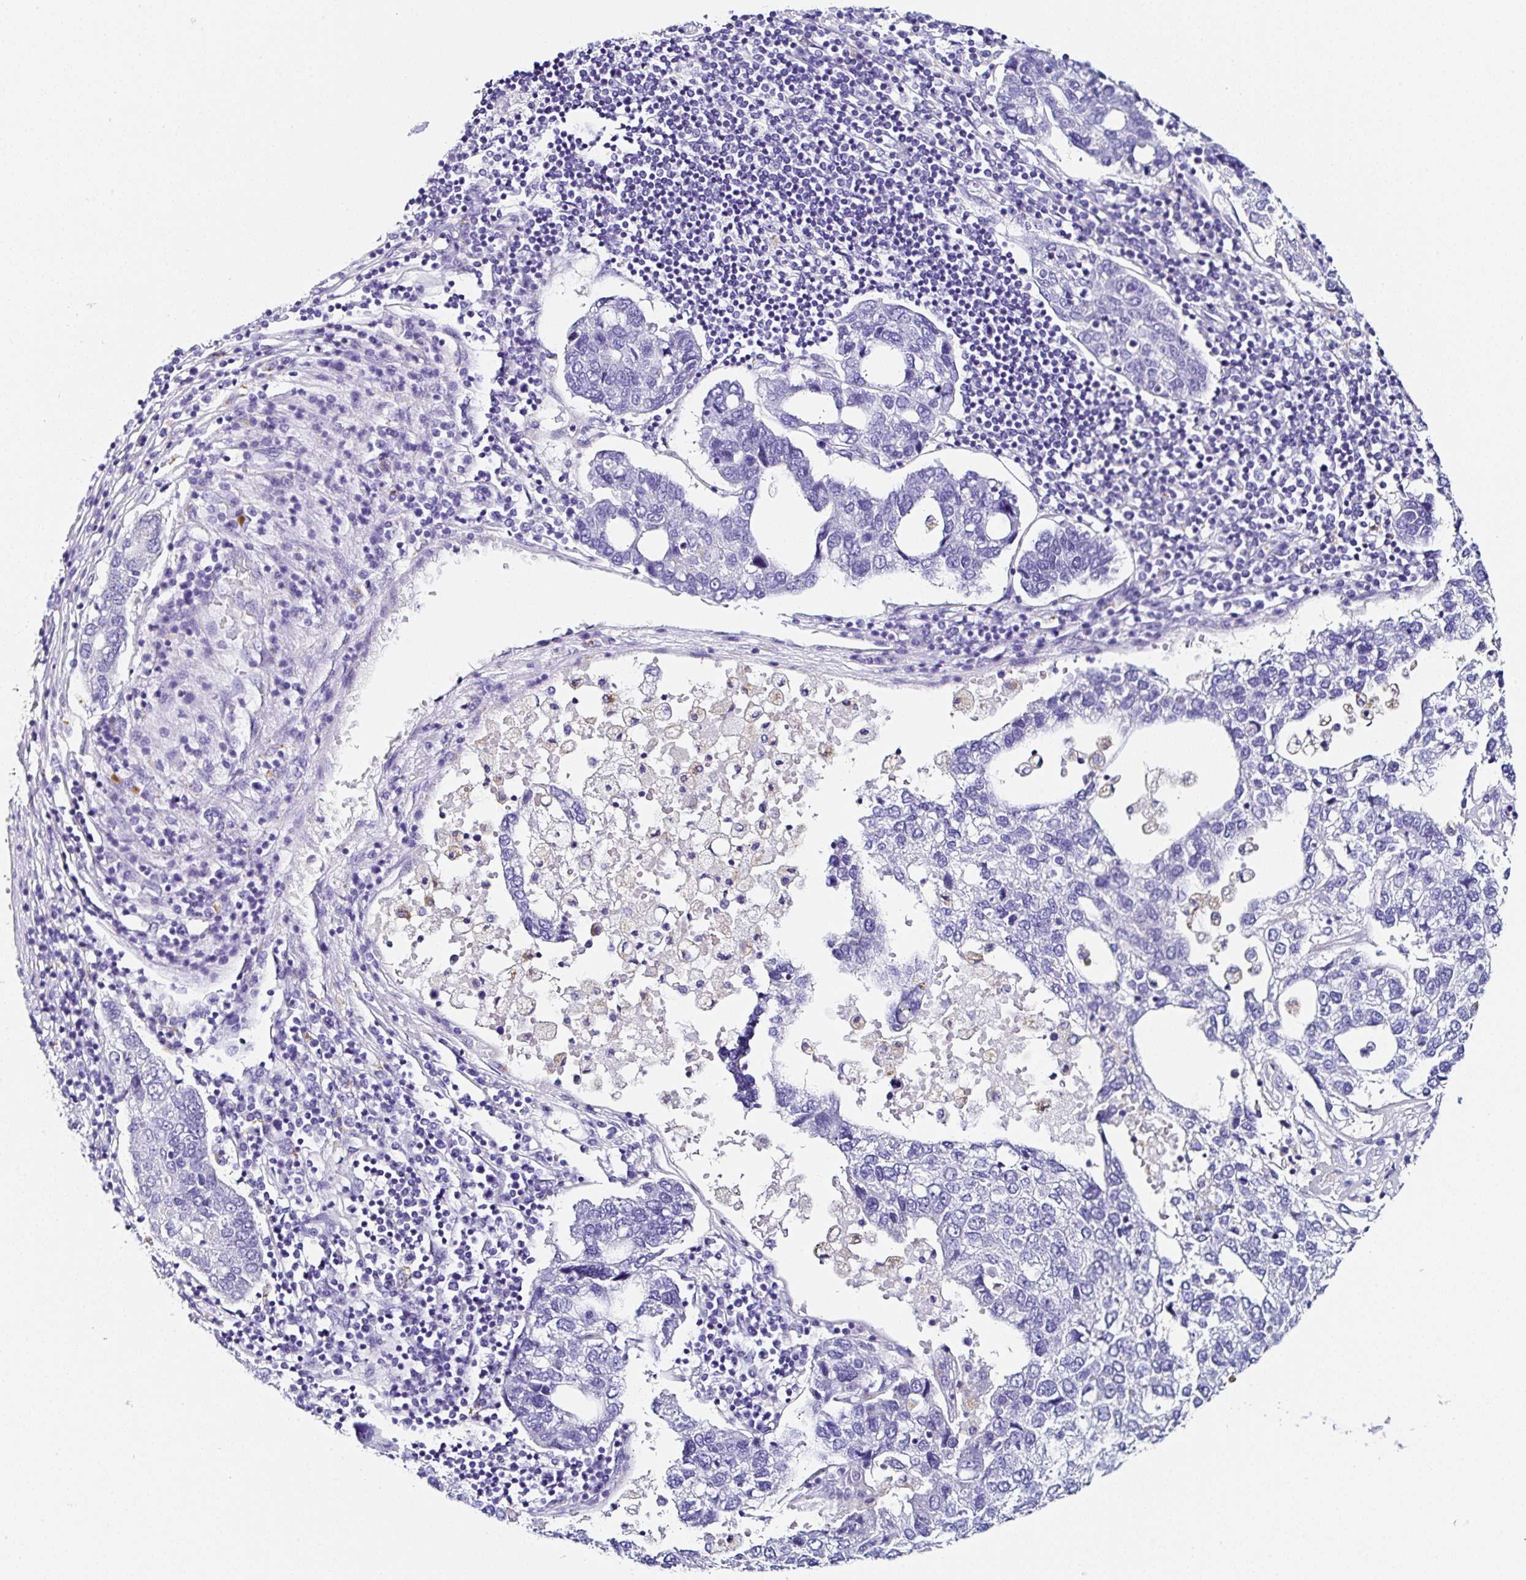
{"staining": {"intensity": "negative", "quantity": "none", "location": "none"}, "tissue": "pancreatic cancer", "cell_type": "Tumor cells", "image_type": "cancer", "snomed": [{"axis": "morphology", "description": "Adenocarcinoma, NOS"}, {"axis": "topography", "description": "Pancreas"}], "caption": "Pancreatic cancer was stained to show a protein in brown. There is no significant positivity in tumor cells.", "gene": "TMPRSS11E", "patient": {"sex": "female", "age": 61}}